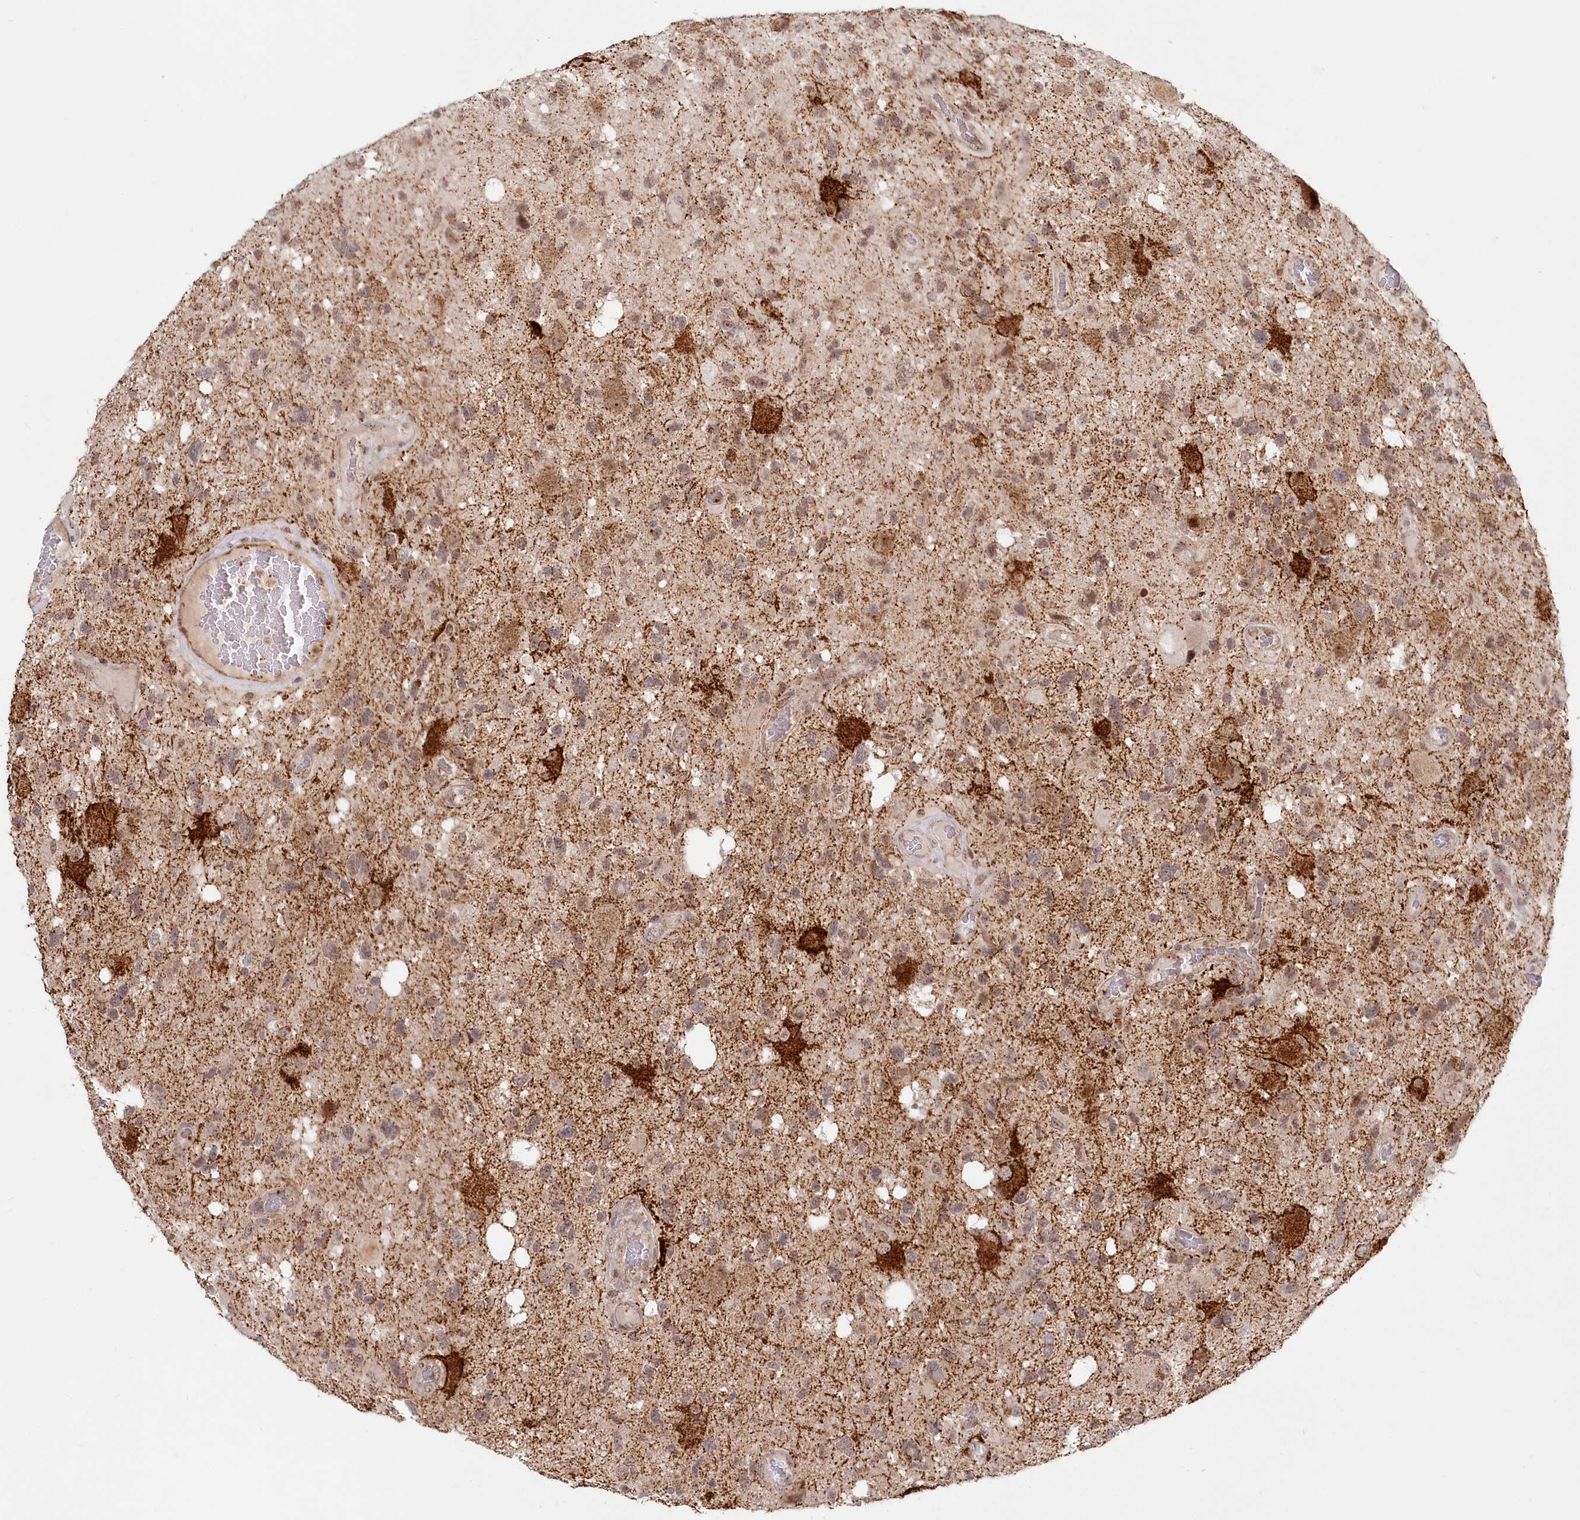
{"staining": {"intensity": "weak", "quantity": "<25%", "location": "nuclear"}, "tissue": "glioma", "cell_type": "Tumor cells", "image_type": "cancer", "snomed": [{"axis": "morphology", "description": "Glioma, malignant, High grade"}, {"axis": "topography", "description": "Brain"}], "caption": "Immunohistochemical staining of human glioma demonstrates no significant staining in tumor cells. Brightfield microscopy of immunohistochemistry stained with DAB (3,3'-diaminobenzidine) (brown) and hematoxylin (blue), captured at high magnification.", "gene": "RTN4IP1", "patient": {"sex": "male", "age": 33}}